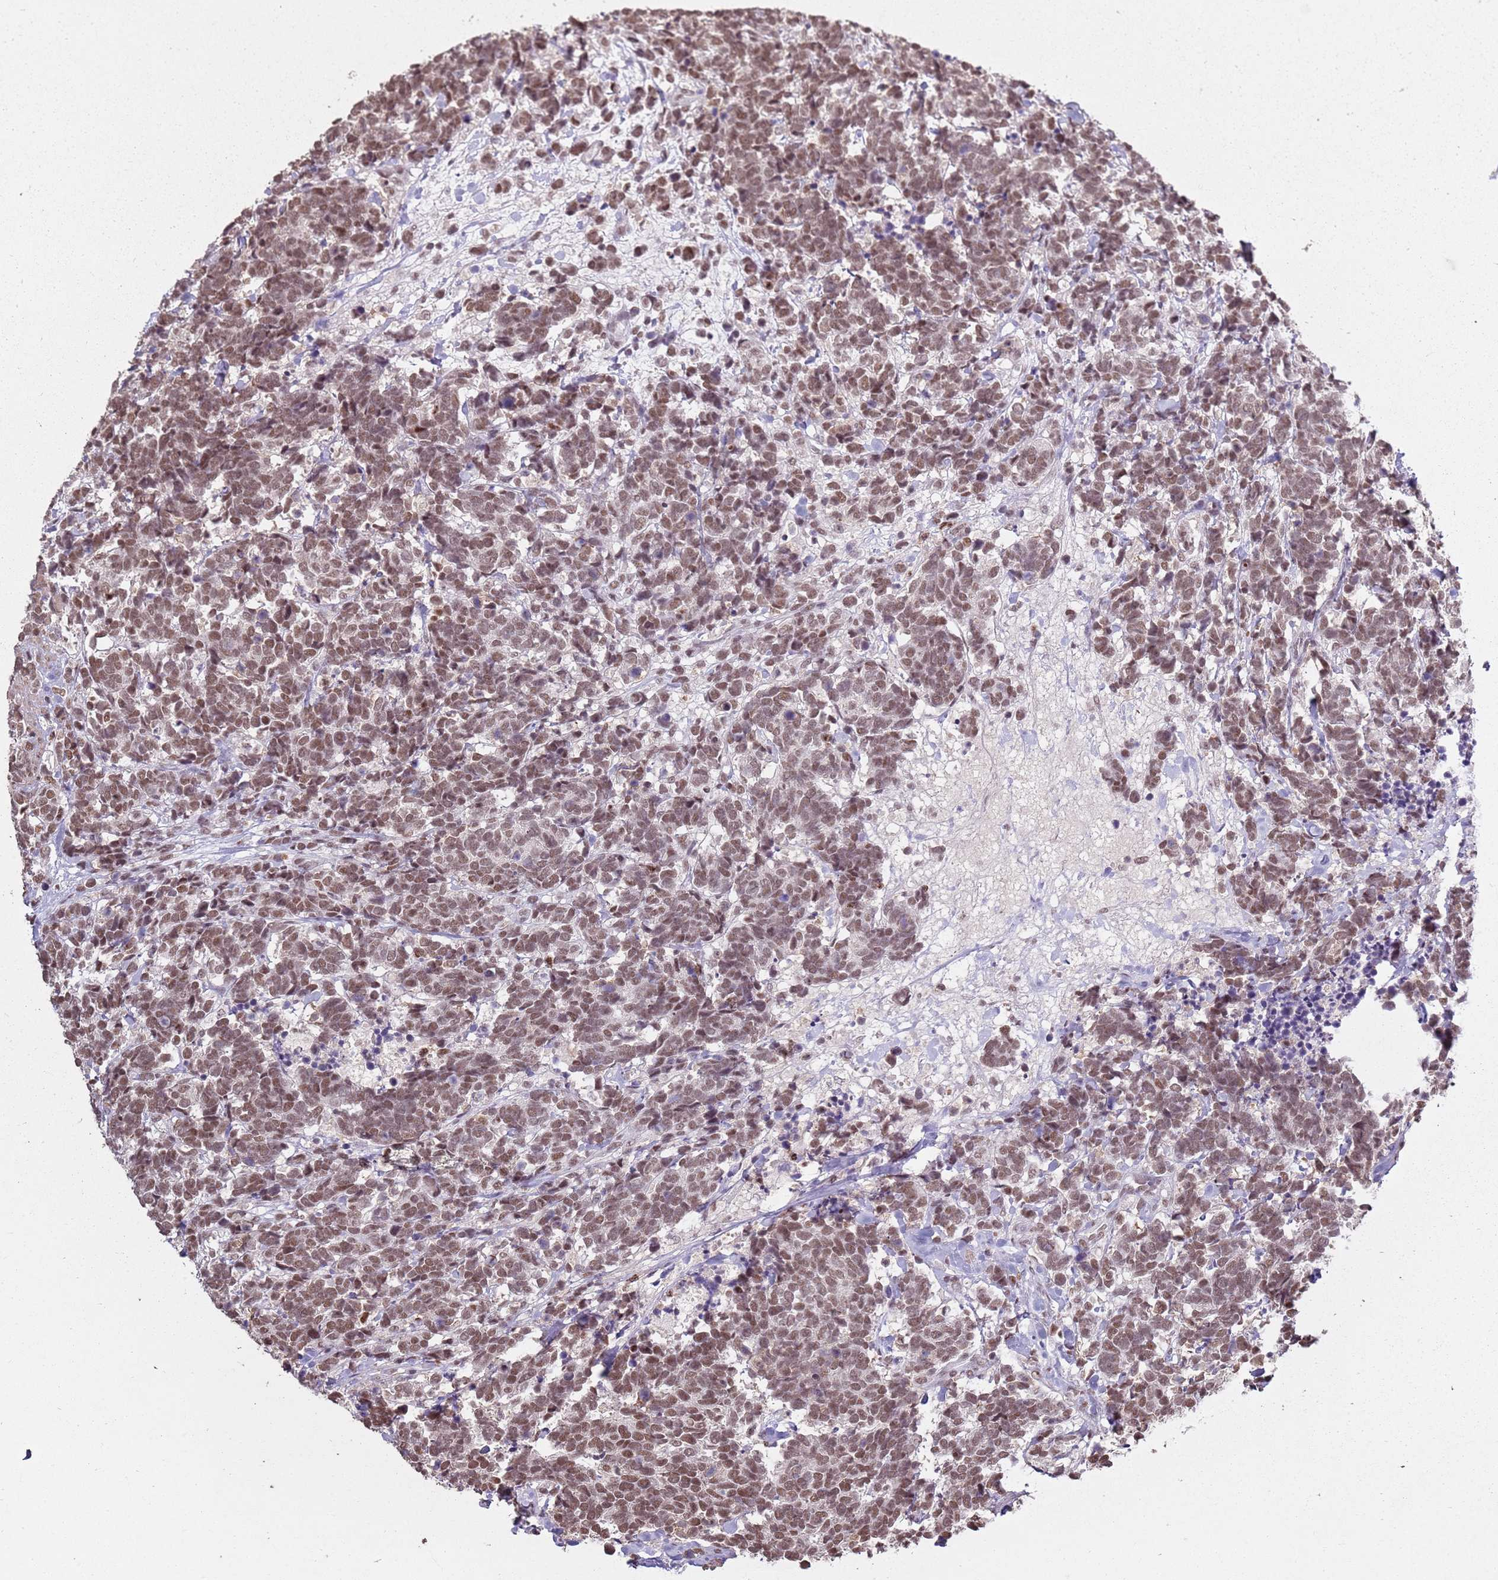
{"staining": {"intensity": "moderate", "quantity": ">75%", "location": "nuclear"}, "tissue": "carcinoid", "cell_type": "Tumor cells", "image_type": "cancer", "snomed": [{"axis": "morphology", "description": "Carcinoma, NOS"}, {"axis": "morphology", "description": "Carcinoid, malignant, NOS"}, {"axis": "topography", "description": "Prostate"}], "caption": "Immunohistochemistry staining of carcinoma, which demonstrates medium levels of moderate nuclear positivity in about >75% of tumor cells indicating moderate nuclear protein staining. The staining was performed using DAB (brown) for protein detection and nuclei were counterstained in hematoxylin (blue).", "gene": "ARL14EP", "patient": {"sex": "male", "age": 57}}